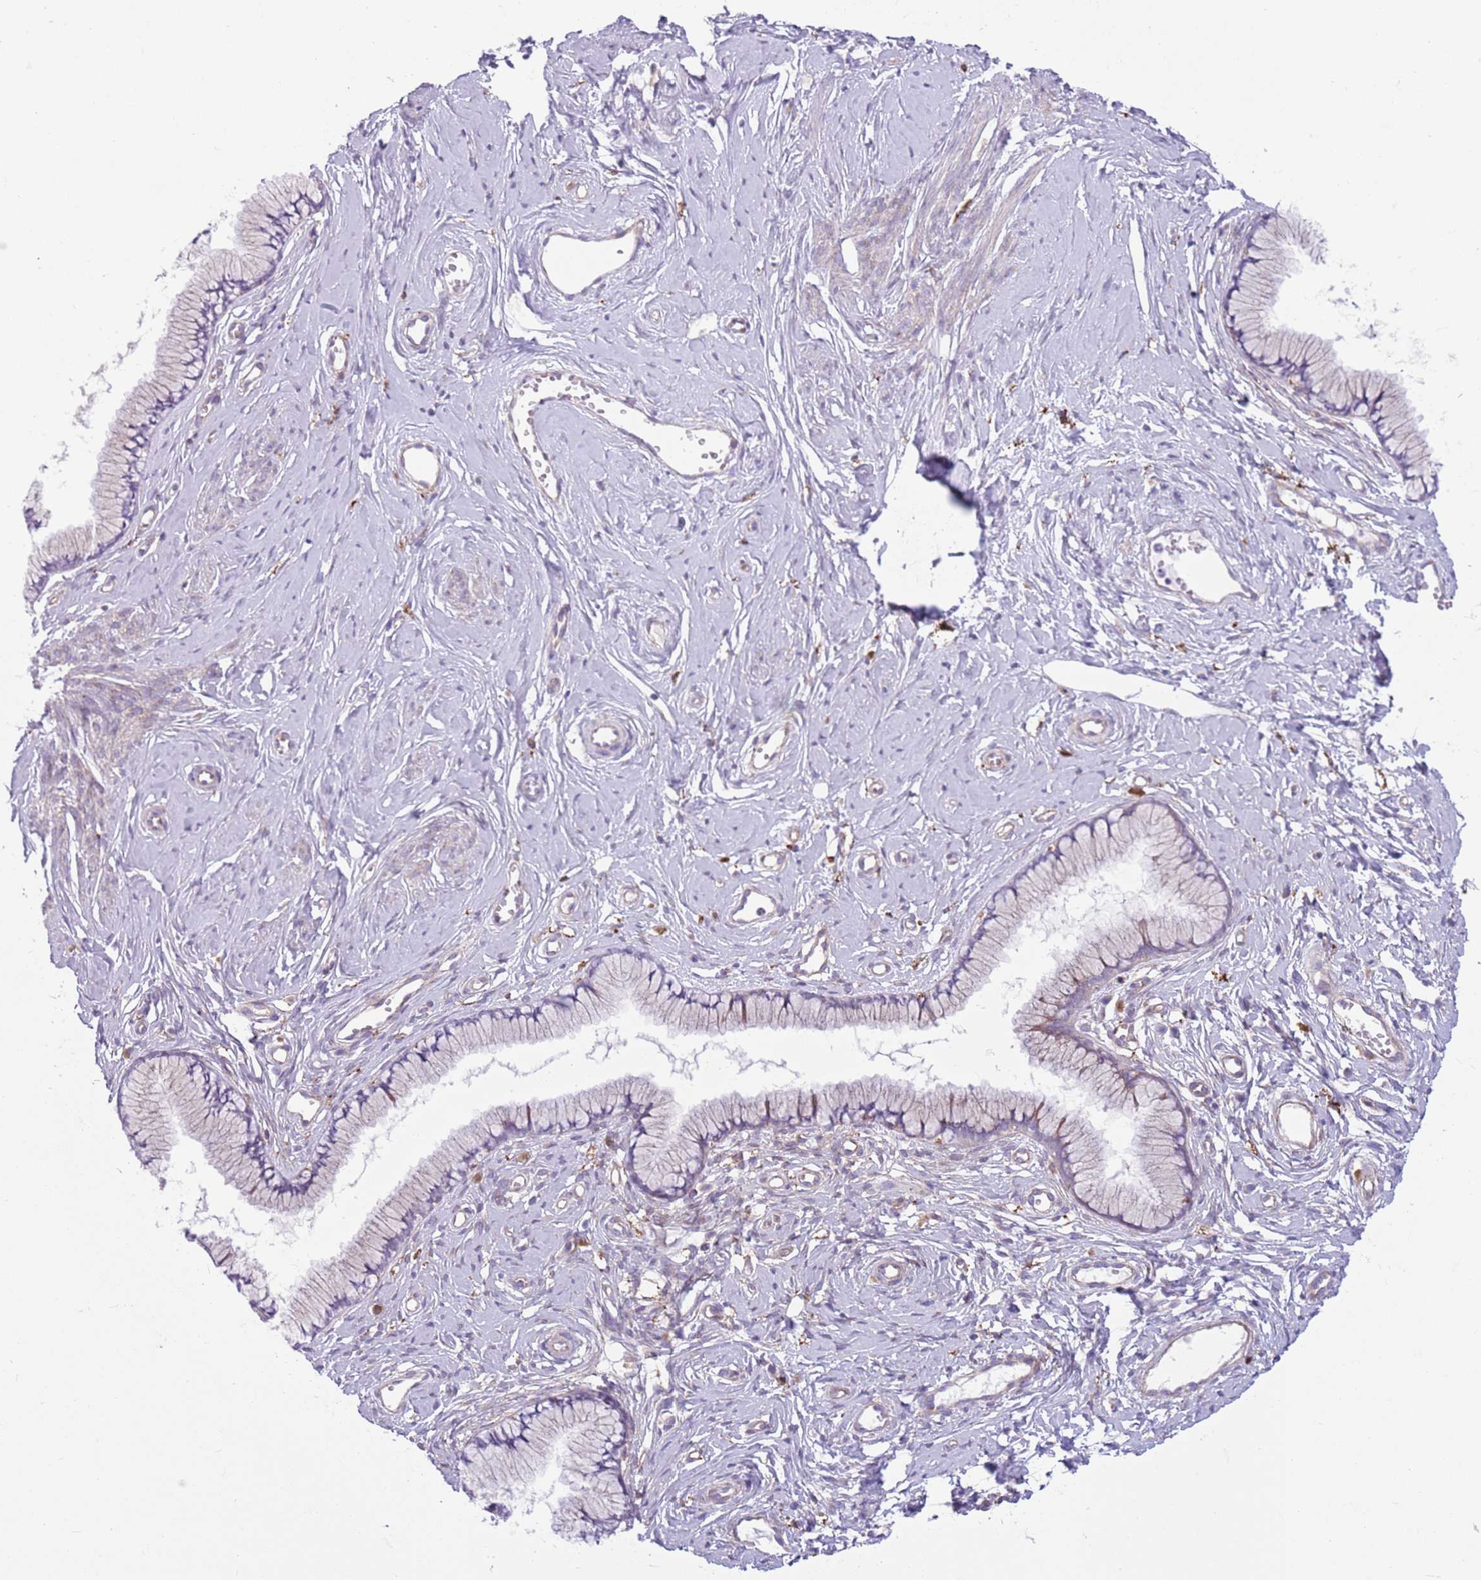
{"staining": {"intensity": "negative", "quantity": "none", "location": "none"}, "tissue": "cervix", "cell_type": "Glandular cells", "image_type": "normal", "snomed": [{"axis": "morphology", "description": "Normal tissue, NOS"}, {"axis": "topography", "description": "Cervix"}], "caption": "The IHC image has no significant expression in glandular cells of cervix.", "gene": "SNX6", "patient": {"sex": "female", "age": 40}}